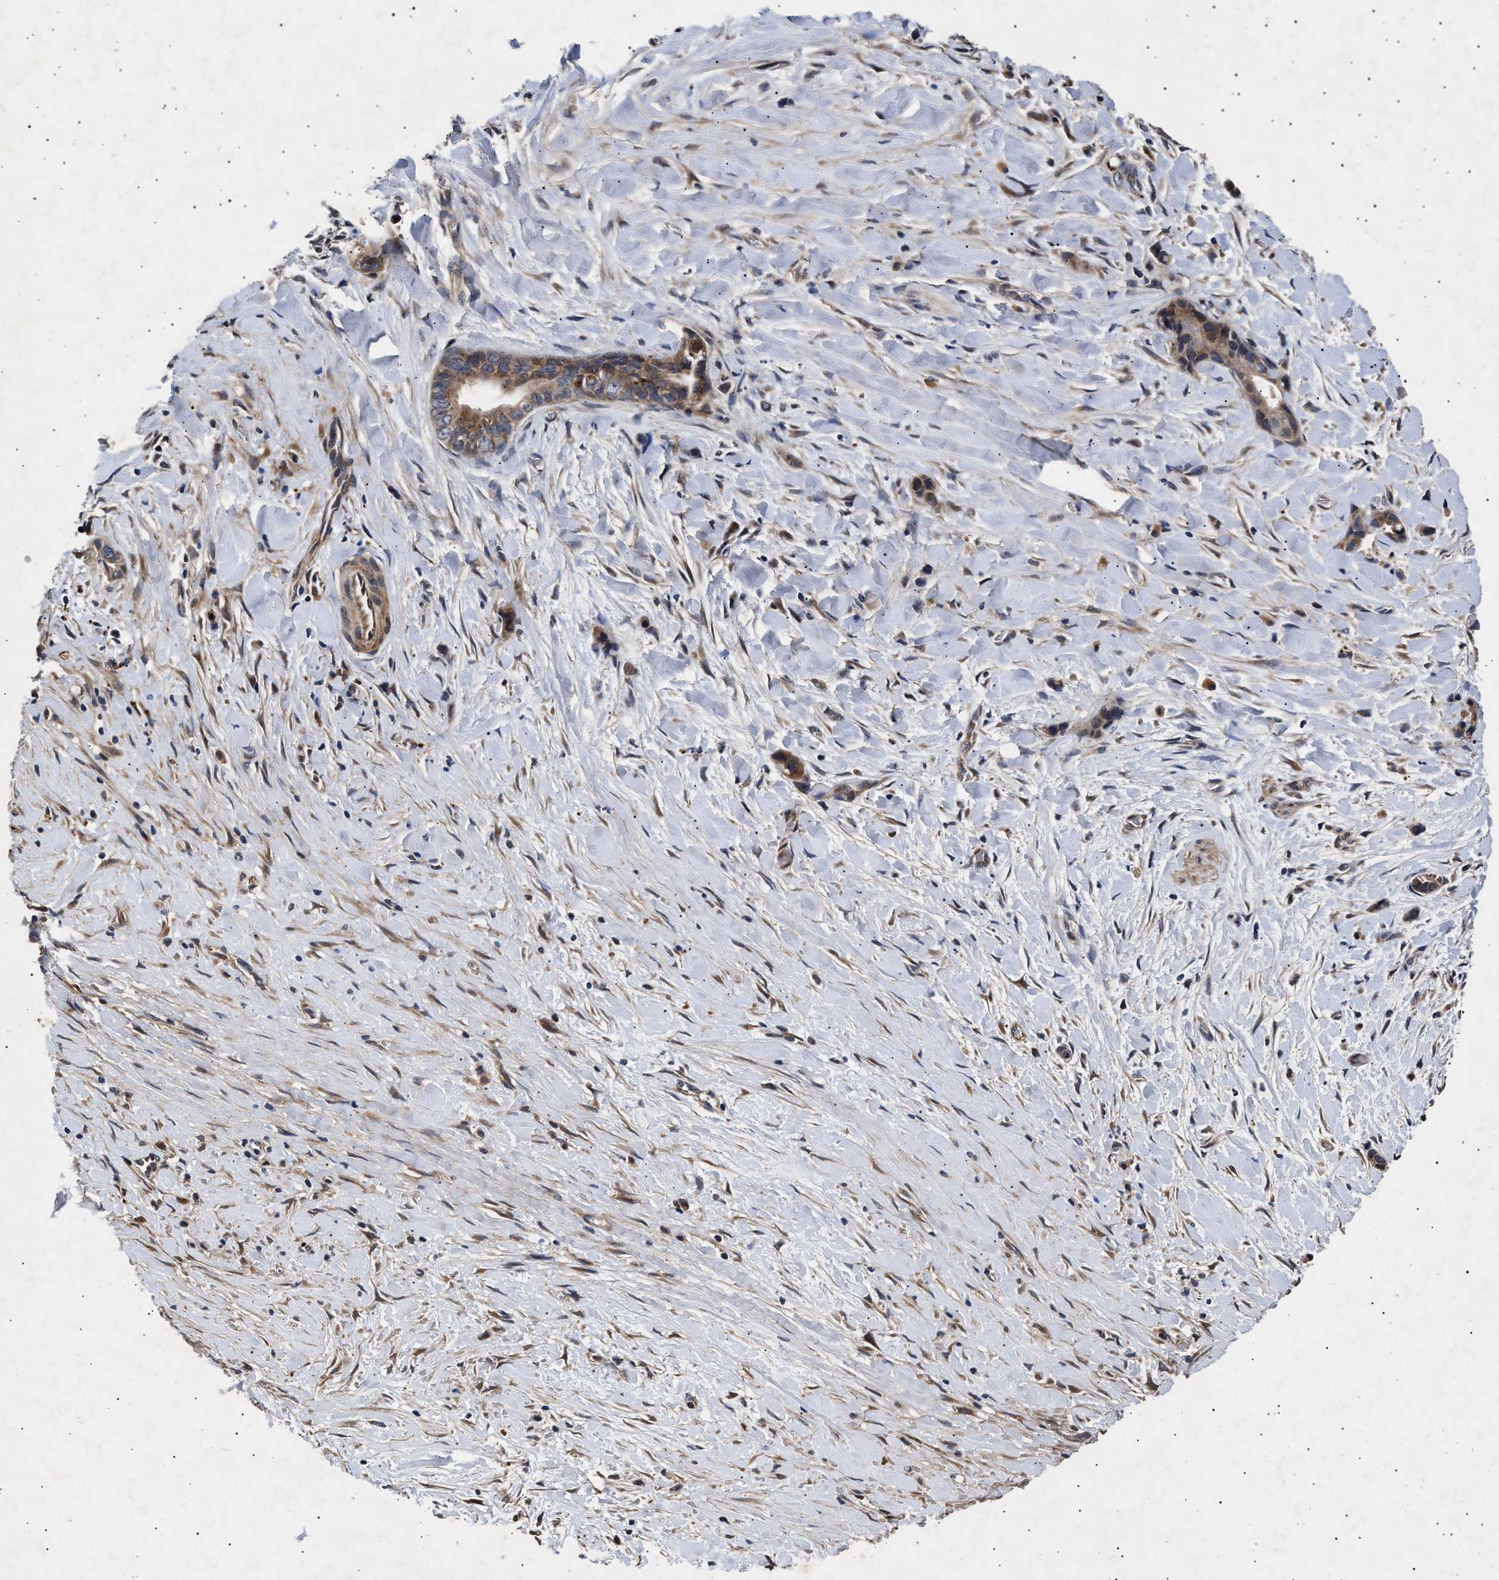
{"staining": {"intensity": "moderate", "quantity": ">75%", "location": "cytoplasmic/membranous"}, "tissue": "liver cancer", "cell_type": "Tumor cells", "image_type": "cancer", "snomed": [{"axis": "morphology", "description": "Cholangiocarcinoma"}, {"axis": "topography", "description": "Liver"}], "caption": "Protein expression by immunohistochemistry reveals moderate cytoplasmic/membranous expression in approximately >75% of tumor cells in liver cancer (cholangiocarcinoma). Nuclei are stained in blue.", "gene": "ITGB5", "patient": {"sex": "female", "age": 55}}